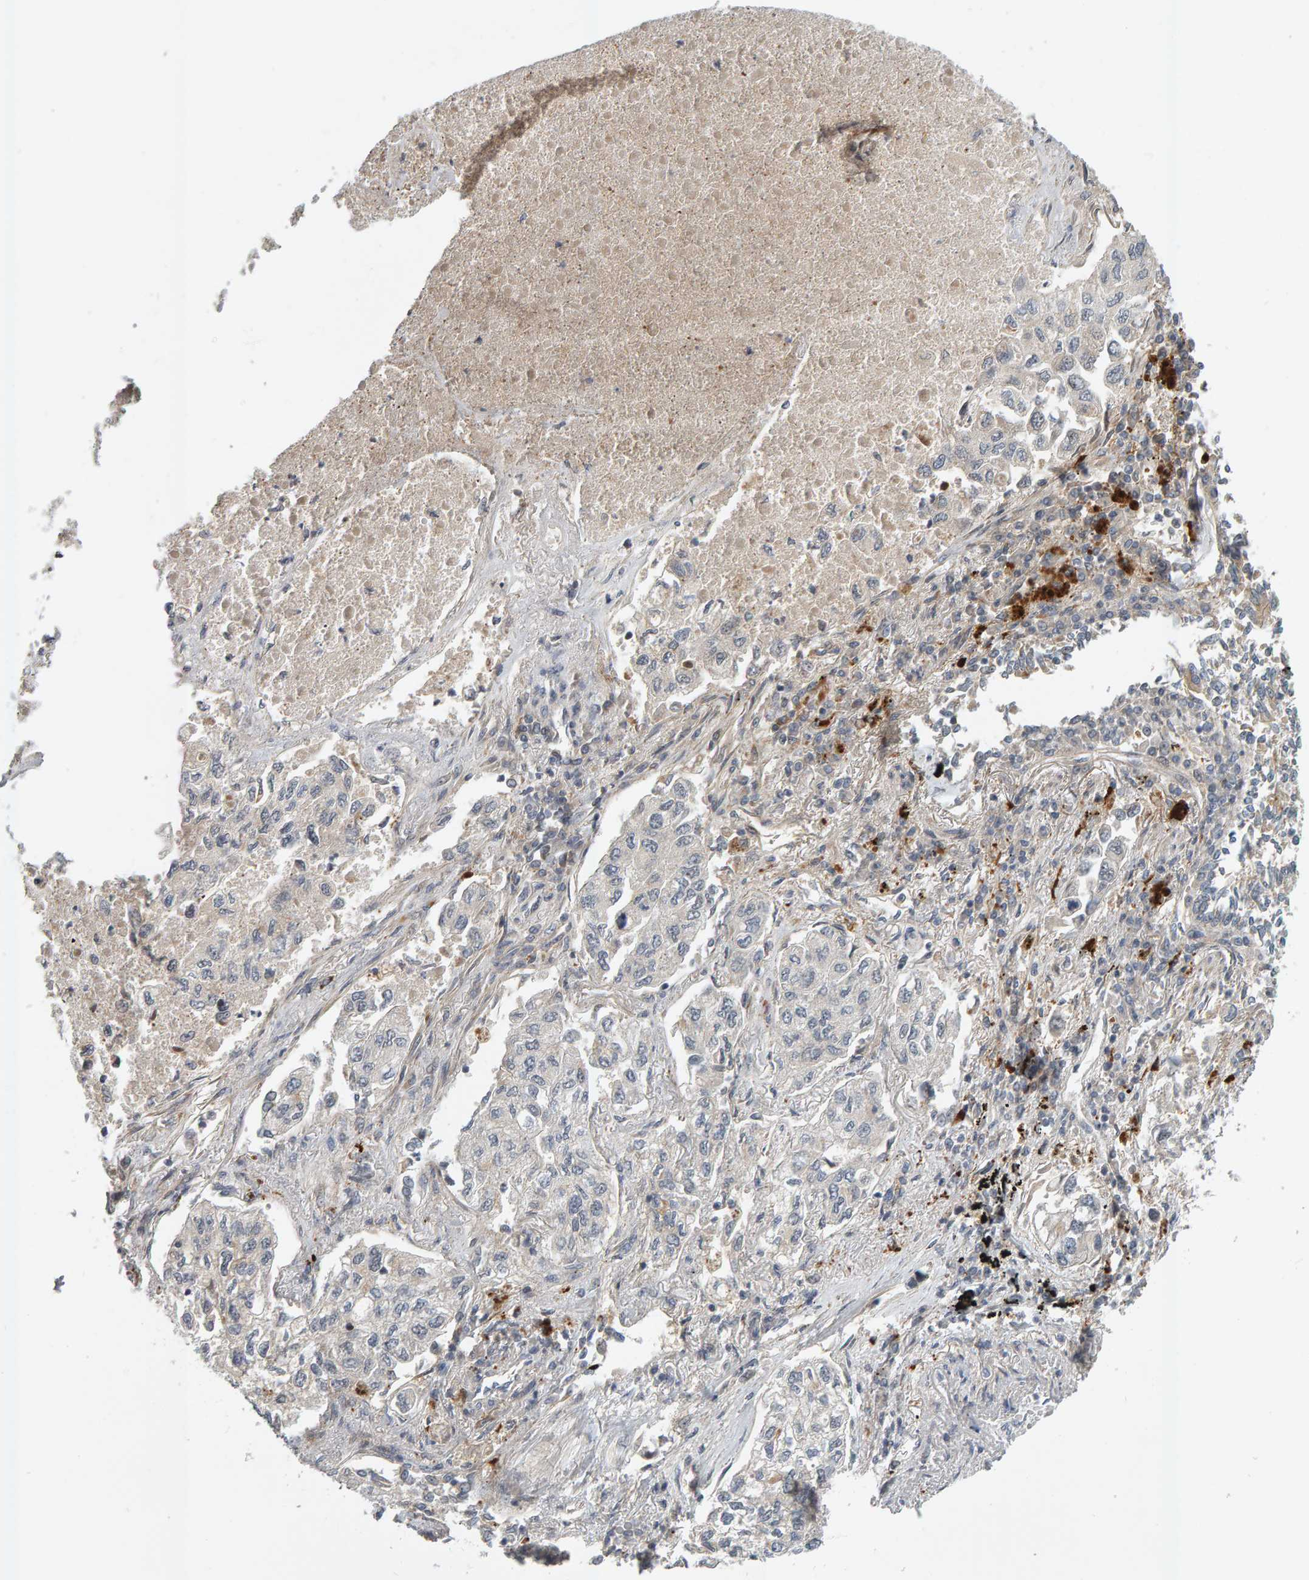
{"staining": {"intensity": "weak", "quantity": "<25%", "location": "cytoplasmic/membranous"}, "tissue": "lung cancer", "cell_type": "Tumor cells", "image_type": "cancer", "snomed": [{"axis": "morphology", "description": "Inflammation, NOS"}, {"axis": "morphology", "description": "Adenocarcinoma, NOS"}, {"axis": "topography", "description": "Lung"}], "caption": "Micrograph shows no protein expression in tumor cells of lung cancer (adenocarcinoma) tissue.", "gene": "ZNF160", "patient": {"sex": "male", "age": 63}}